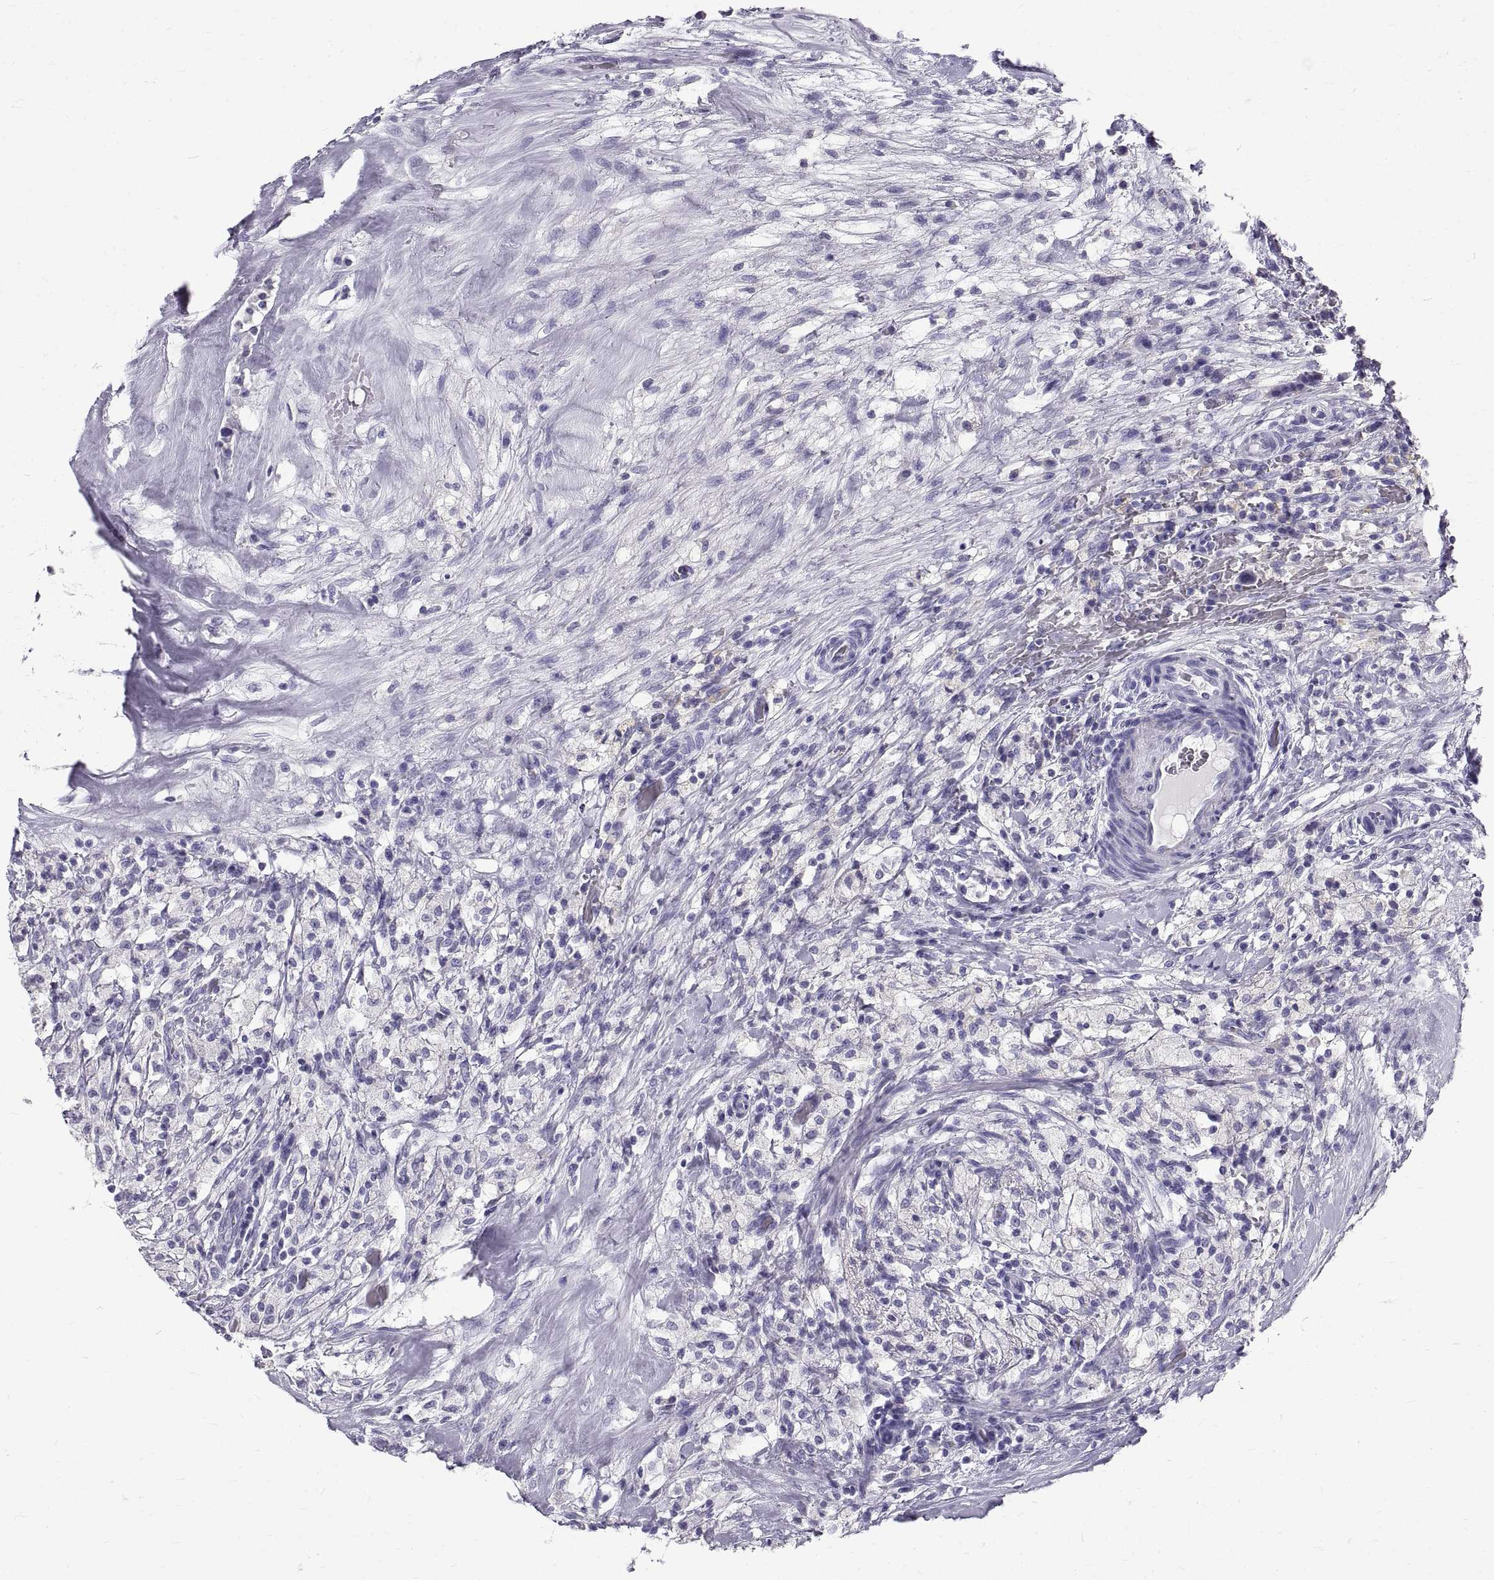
{"staining": {"intensity": "negative", "quantity": "none", "location": "none"}, "tissue": "testis cancer", "cell_type": "Tumor cells", "image_type": "cancer", "snomed": [{"axis": "morphology", "description": "Necrosis, NOS"}, {"axis": "morphology", "description": "Carcinoma, Embryonal, NOS"}, {"axis": "topography", "description": "Testis"}], "caption": "An IHC image of embryonal carcinoma (testis) is shown. There is no staining in tumor cells of embryonal carcinoma (testis).", "gene": "GNG12", "patient": {"sex": "male", "age": 19}}